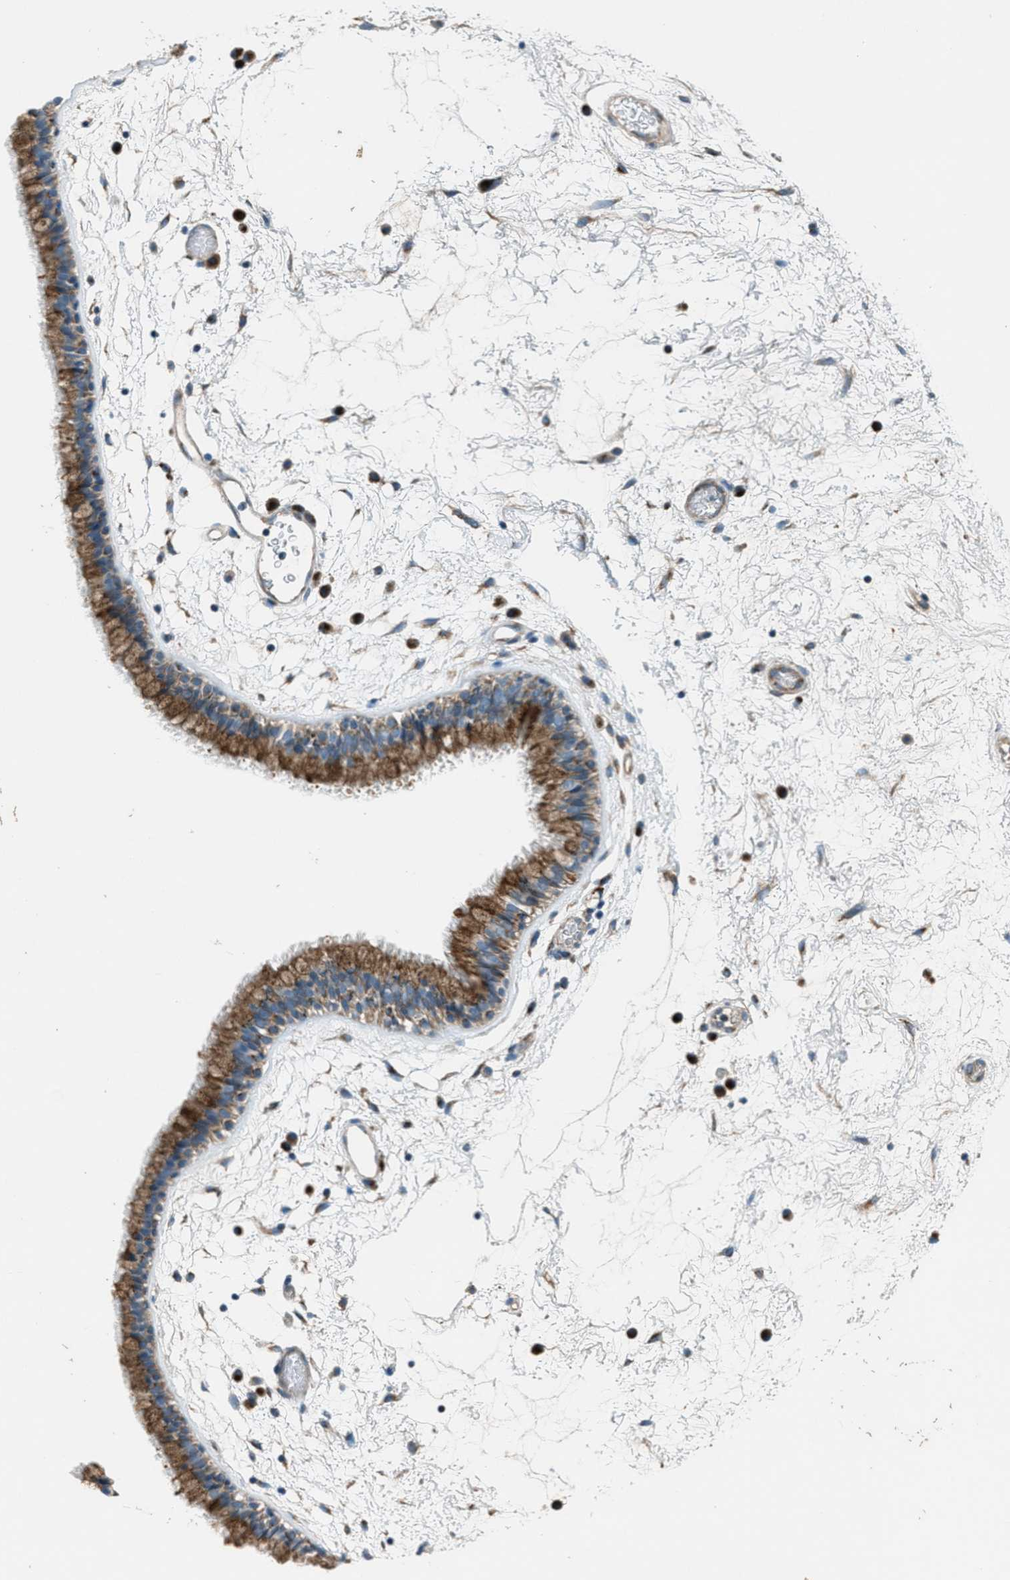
{"staining": {"intensity": "strong", "quantity": ">75%", "location": "cytoplasmic/membranous"}, "tissue": "nasopharynx", "cell_type": "Respiratory epithelial cells", "image_type": "normal", "snomed": [{"axis": "morphology", "description": "Normal tissue, NOS"}, {"axis": "morphology", "description": "Inflammation, NOS"}, {"axis": "topography", "description": "Nasopharynx"}], "caption": "DAB immunohistochemical staining of benign human nasopharynx reveals strong cytoplasmic/membranous protein expression in approximately >75% of respiratory epithelial cells. The staining was performed using DAB, with brown indicating positive protein expression. Nuclei are stained blue with hematoxylin.", "gene": "BCKDK", "patient": {"sex": "male", "age": 48}}